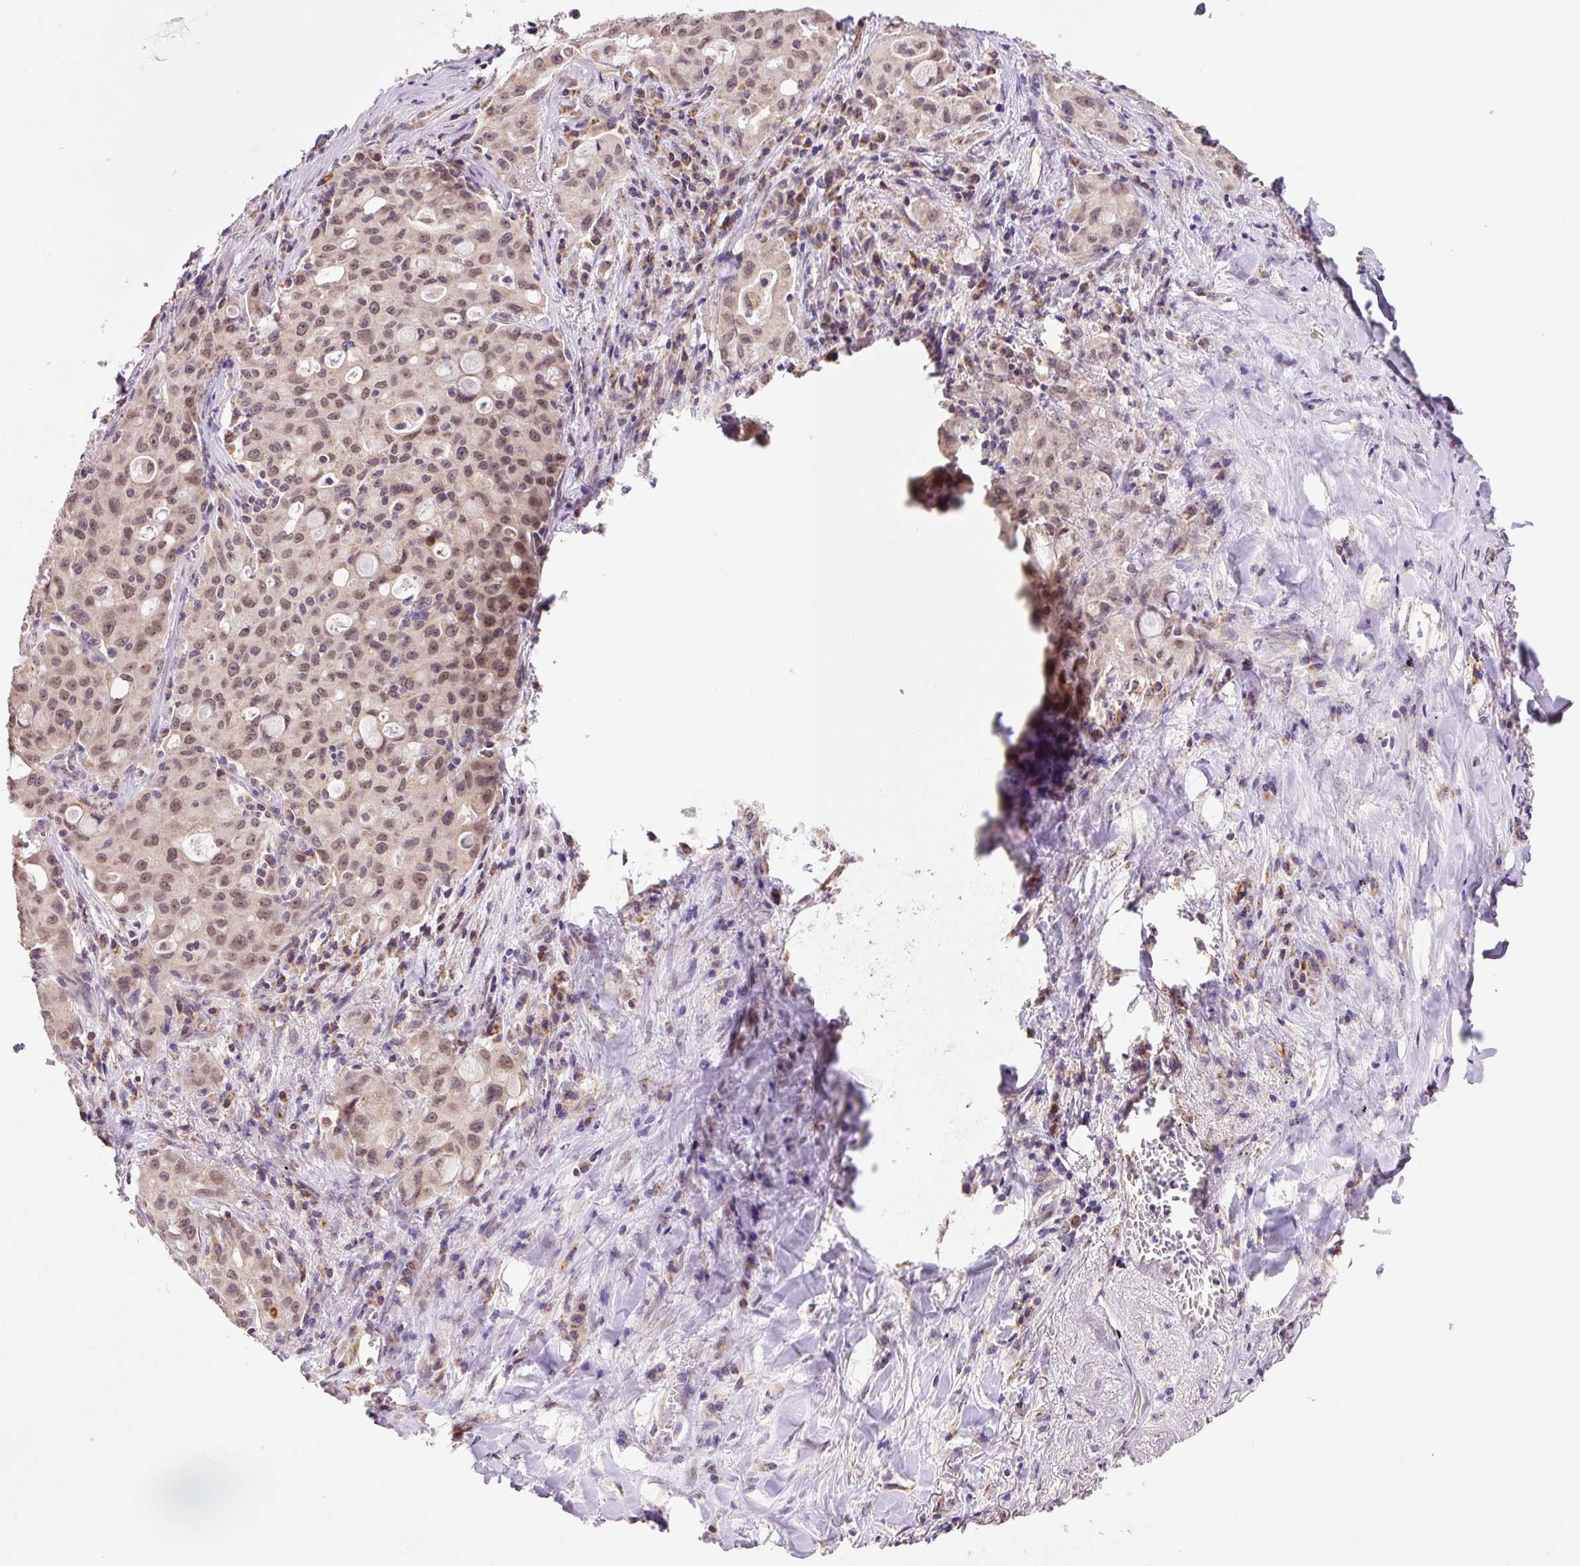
{"staining": {"intensity": "moderate", "quantity": ">75%", "location": "nuclear"}, "tissue": "lung cancer", "cell_type": "Tumor cells", "image_type": "cancer", "snomed": [{"axis": "morphology", "description": "Adenocarcinoma, NOS"}, {"axis": "topography", "description": "Lung"}], "caption": "Immunohistochemical staining of lung adenocarcinoma demonstrates medium levels of moderate nuclear protein positivity in about >75% of tumor cells. The protein of interest is shown in brown color, while the nuclei are stained blue.", "gene": "MFSD9", "patient": {"sex": "female", "age": 44}}